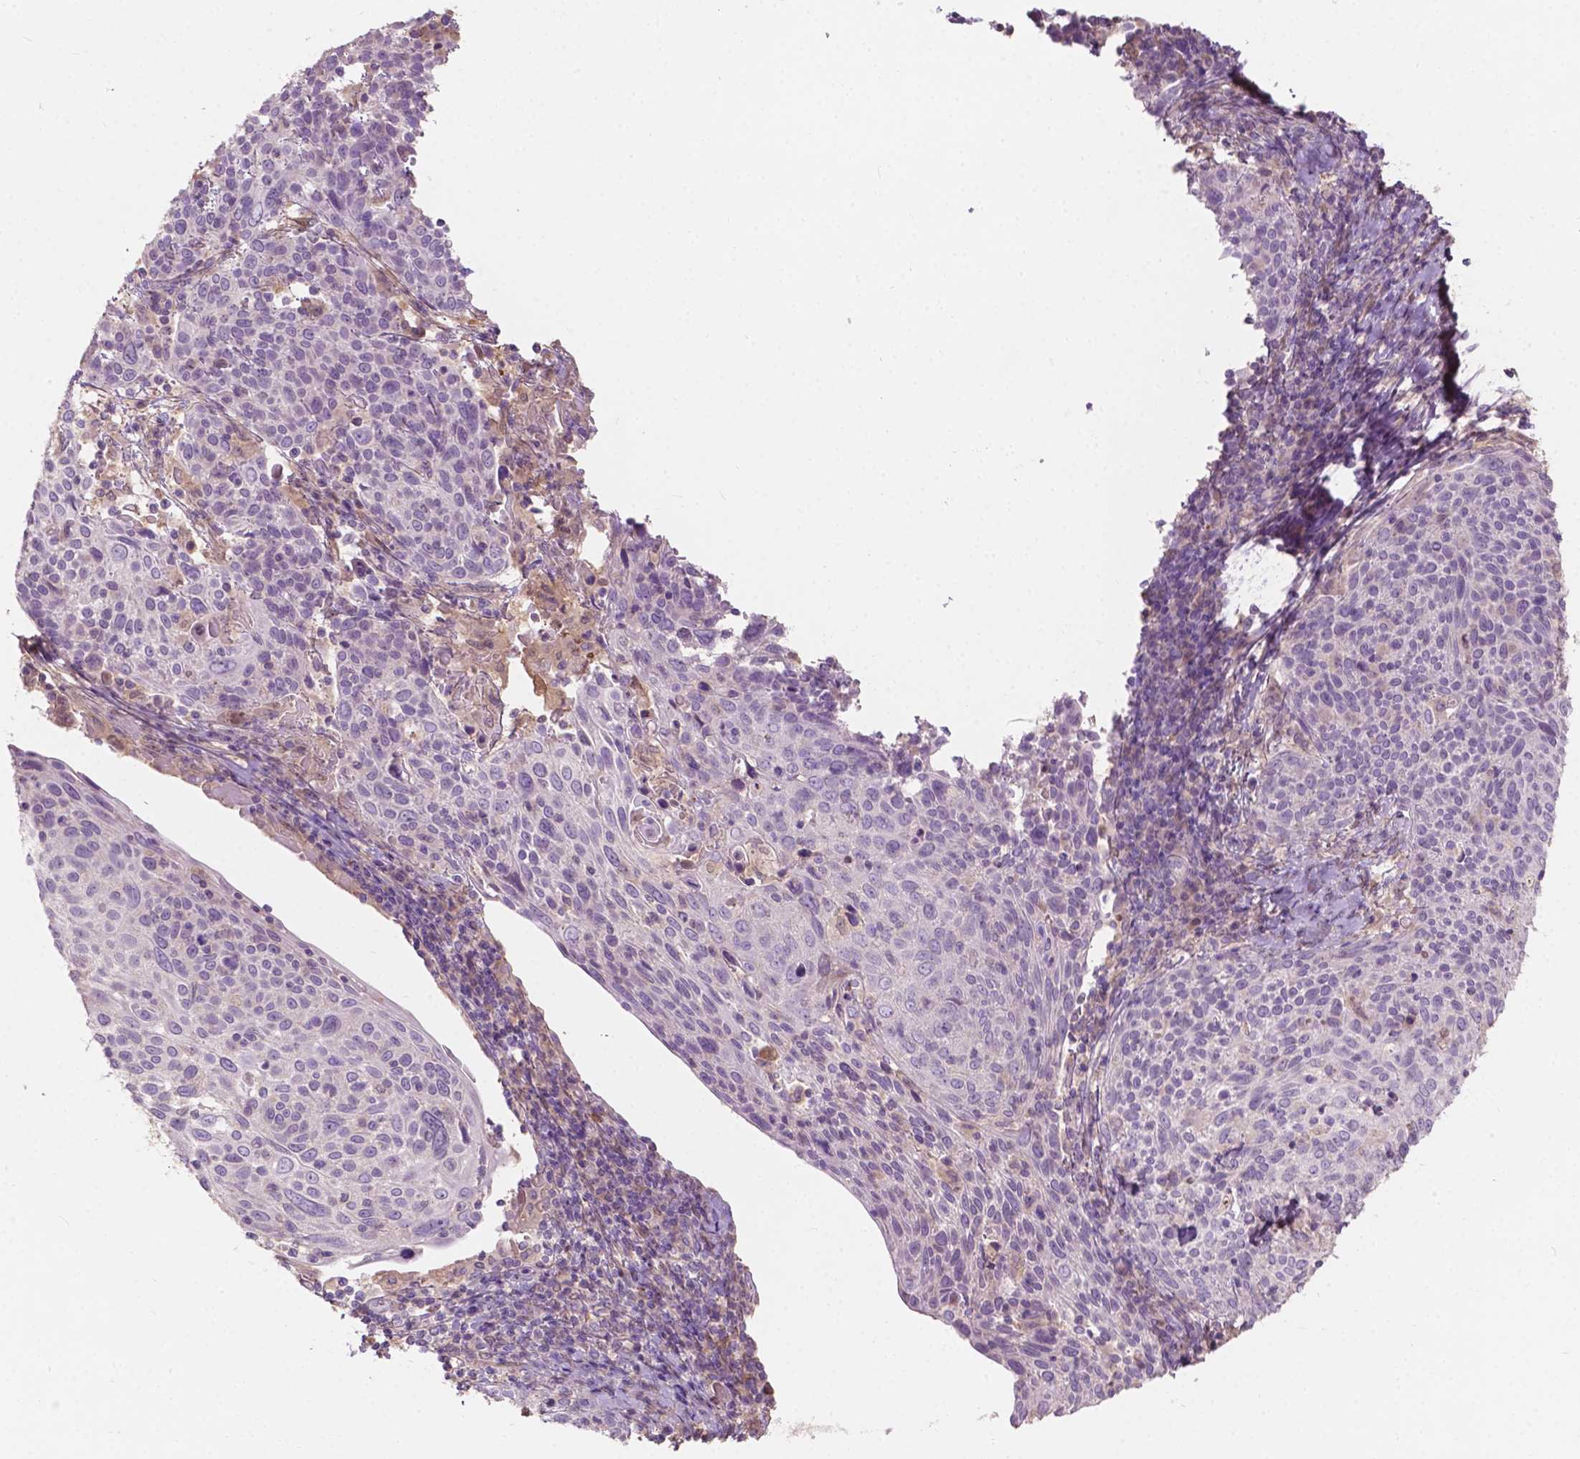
{"staining": {"intensity": "negative", "quantity": "none", "location": "none"}, "tissue": "cervical cancer", "cell_type": "Tumor cells", "image_type": "cancer", "snomed": [{"axis": "morphology", "description": "Squamous cell carcinoma, NOS"}, {"axis": "topography", "description": "Cervix"}], "caption": "This is an immunohistochemistry (IHC) photomicrograph of cervical squamous cell carcinoma. There is no staining in tumor cells.", "gene": "GPR37", "patient": {"sex": "female", "age": 61}}